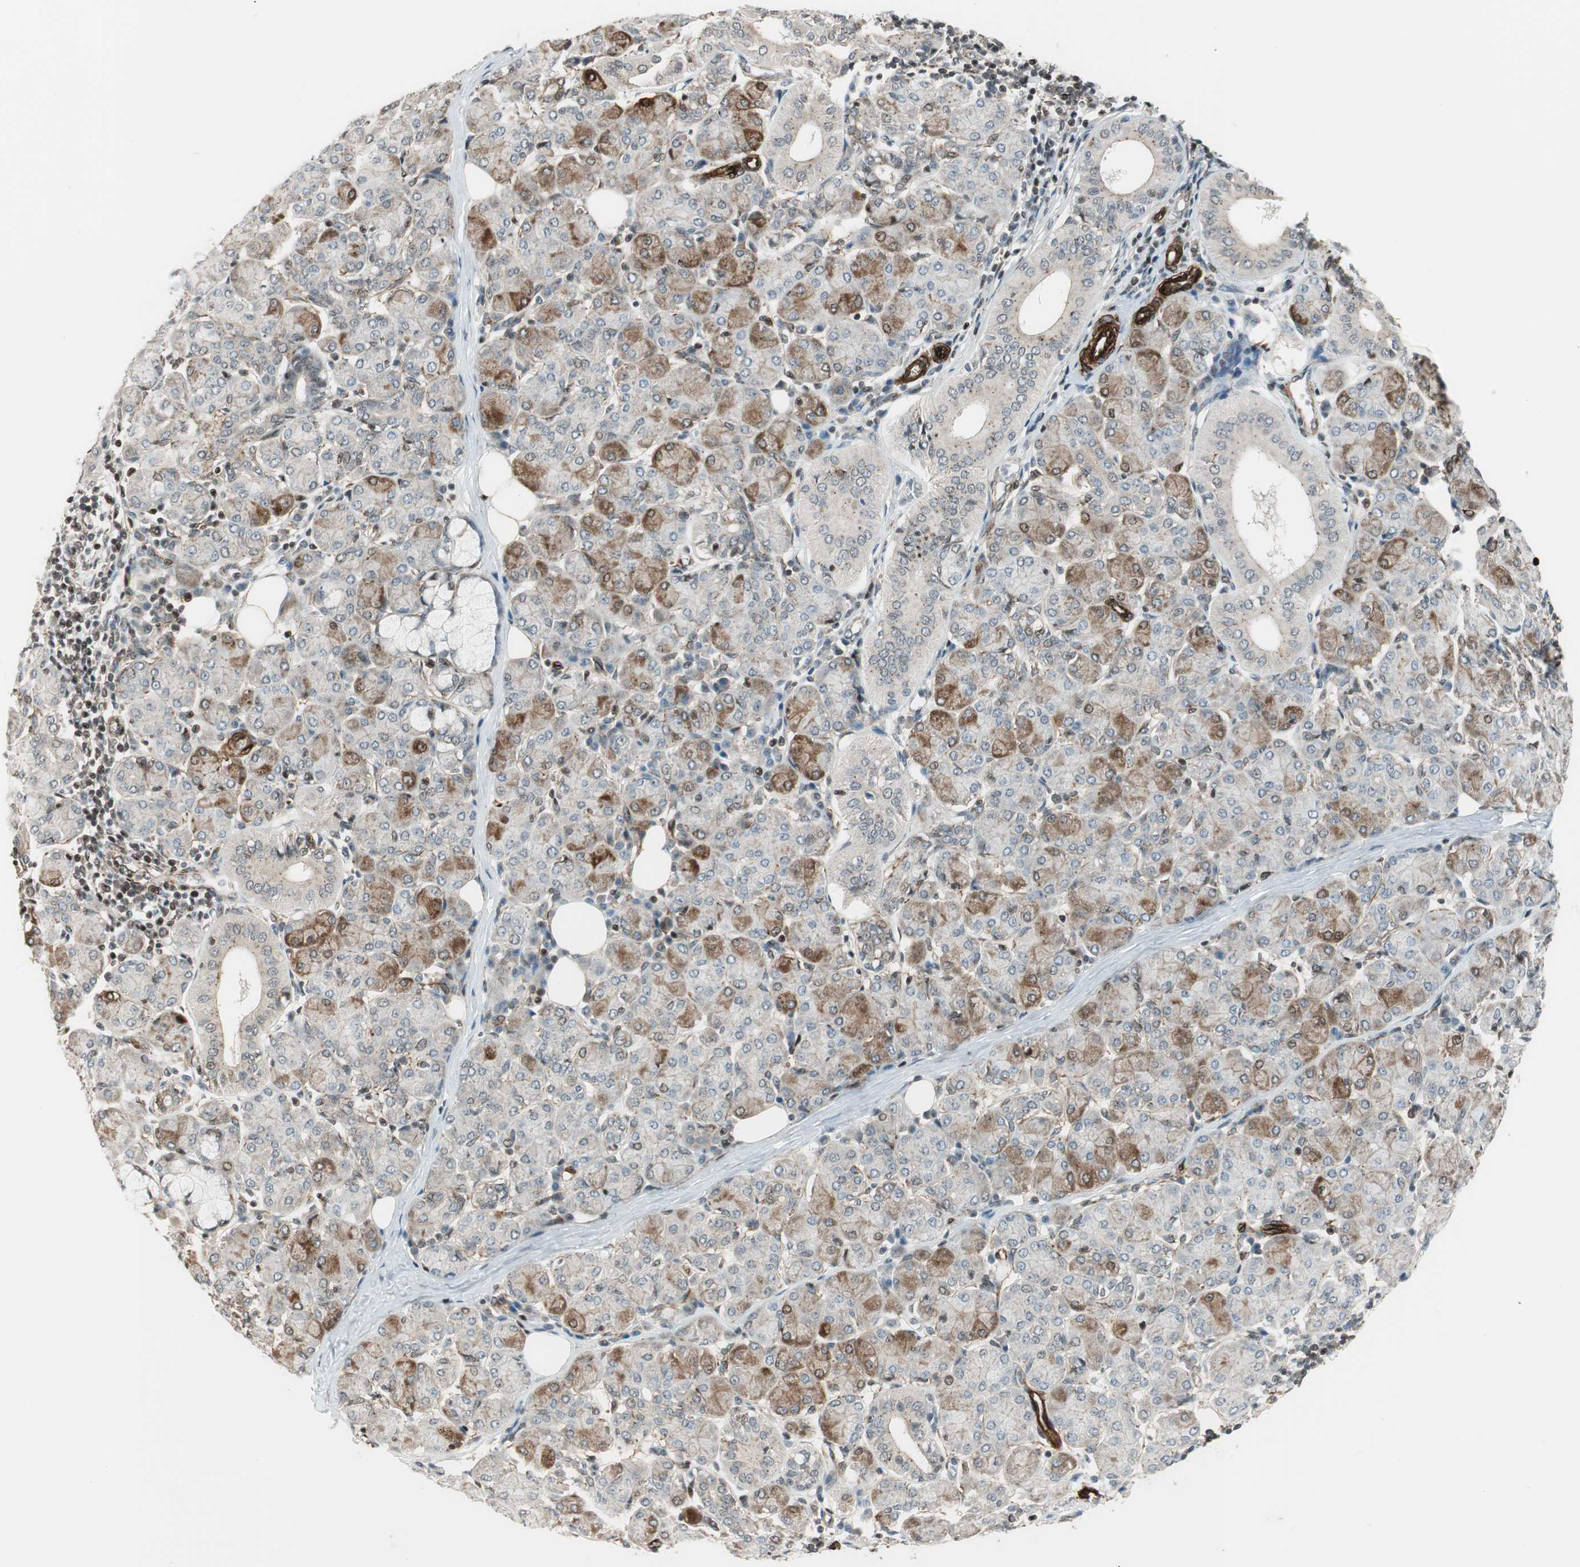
{"staining": {"intensity": "strong", "quantity": "25%-75%", "location": "cytoplasmic/membranous,nuclear"}, "tissue": "salivary gland", "cell_type": "Glandular cells", "image_type": "normal", "snomed": [{"axis": "morphology", "description": "Normal tissue, NOS"}, {"axis": "morphology", "description": "Inflammation, NOS"}, {"axis": "topography", "description": "Lymph node"}, {"axis": "topography", "description": "Salivary gland"}], "caption": "The image exhibits a brown stain indicating the presence of a protein in the cytoplasmic/membranous,nuclear of glandular cells in salivary gland.", "gene": "CDK19", "patient": {"sex": "male", "age": 3}}